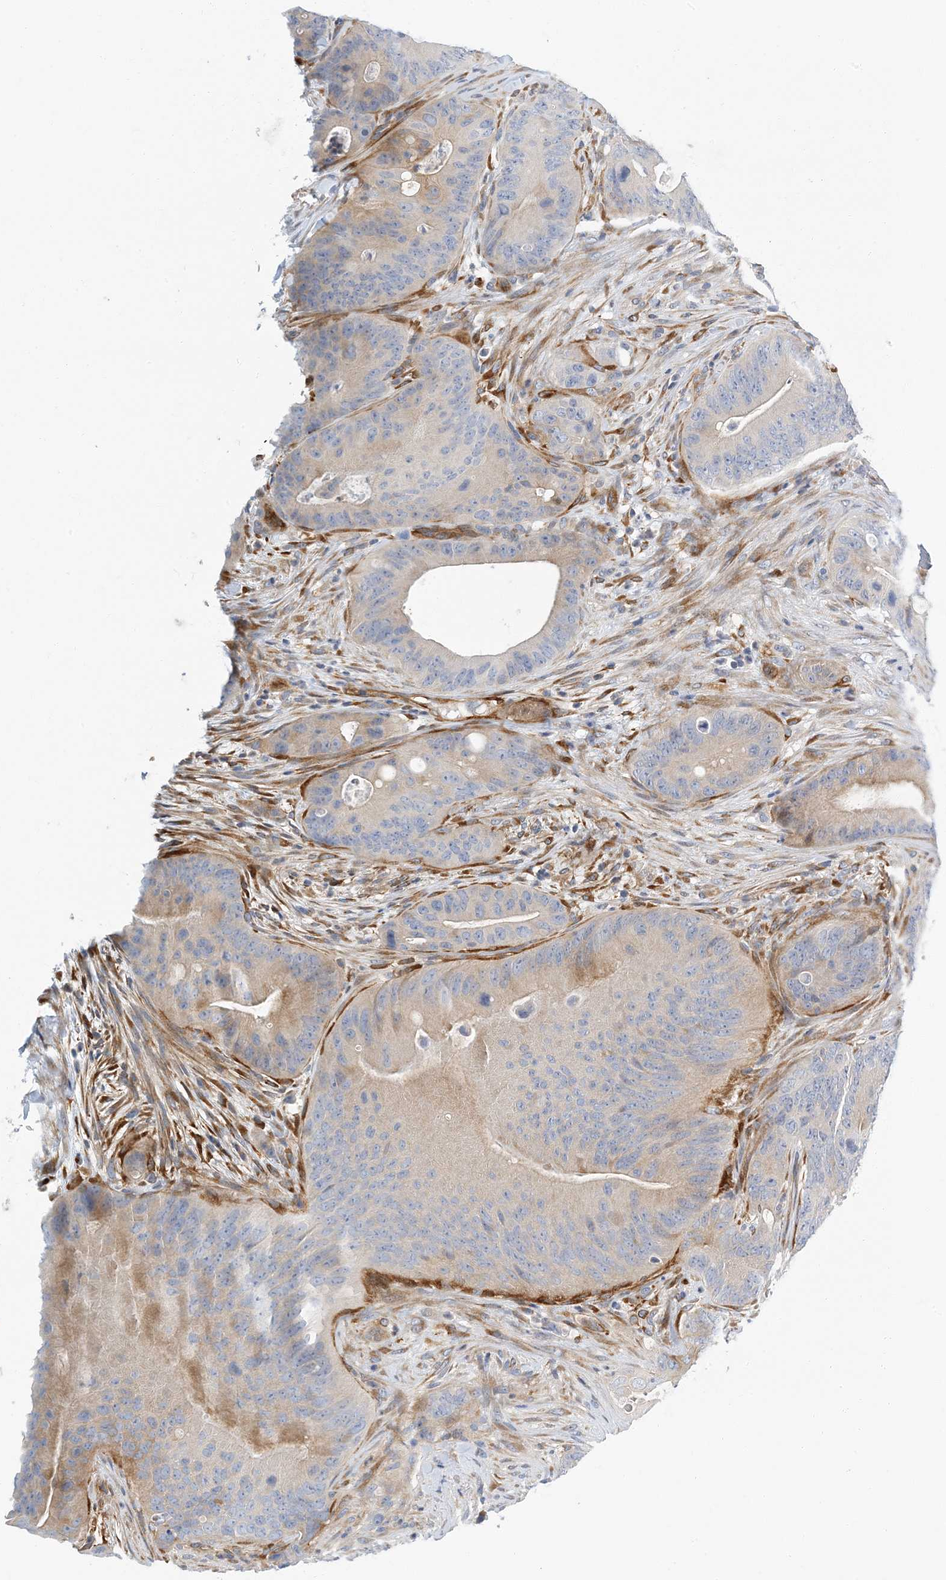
{"staining": {"intensity": "weak", "quantity": "<25%", "location": "cytoplasmic/membranous"}, "tissue": "colorectal cancer", "cell_type": "Tumor cells", "image_type": "cancer", "snomed": [{"axis": "morphology", "description": "Normal tissue, NOS"}, {"axis": "topography", "description": "Colon"}], "caption": "This is an immunohistochemistry (IHC) histopathology image of human colorectal cancer. There is no staining in tumor cells.", "gene": "PCDHA2", "patient": {"sex": "female", "age": 82}}